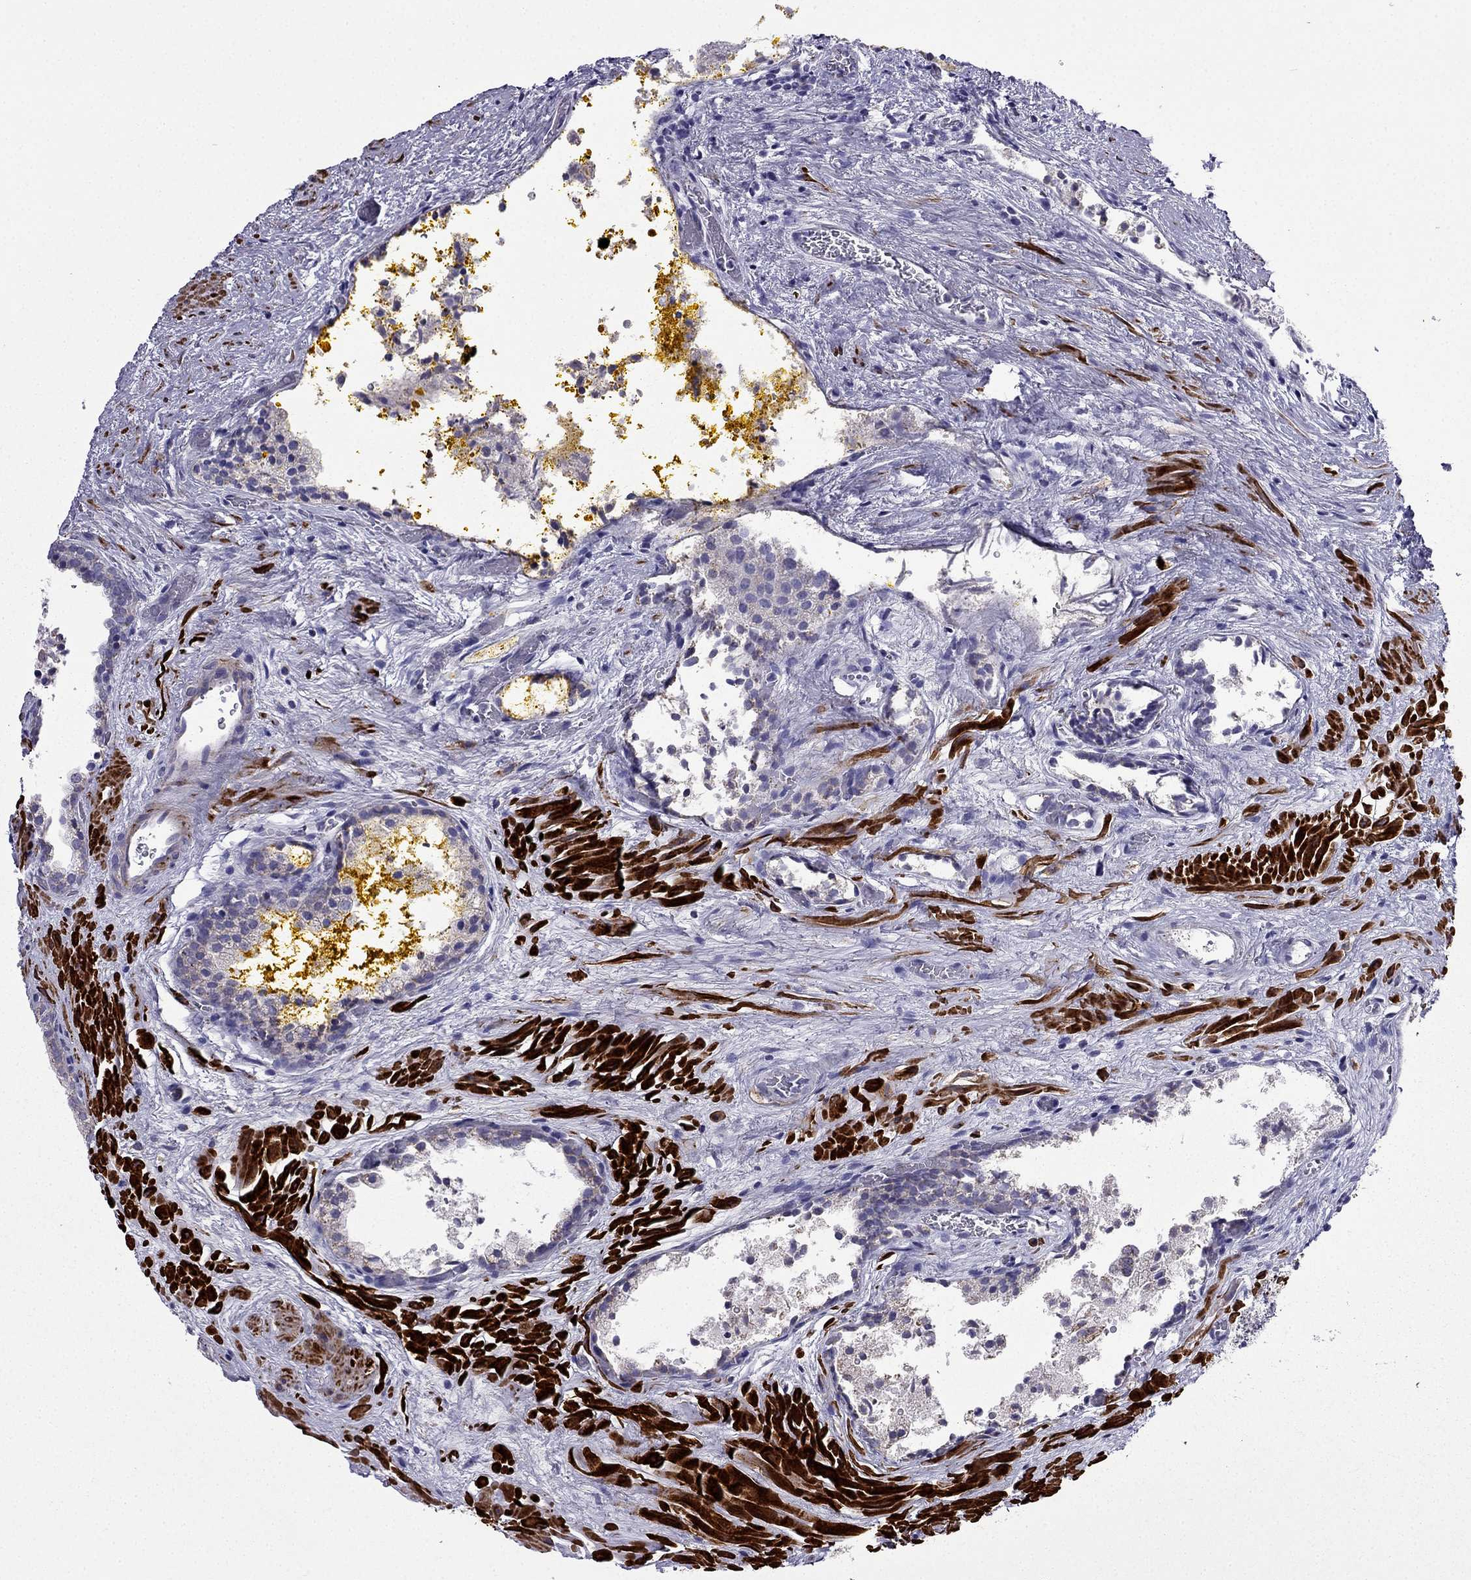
{"staining": {"intensity": "negative", "quantity": "none", "location": "none"}, "tissue": "prostate cancer", "cell_type": "Tumor cells", "image_type": "cancer", "snomed": [{"axis": "morphology", "description": "Adenocarcinoma, NOS"}, {"axis": "topography", "description": "Prostate"}], "caption": "Immunohistochemistry micrograph of human prostate cancer (adenocarcinoma) stained for a protein (brown), which displays no positivity in tumor cells.", "gene": "DSC1", "patient": {"sex": "male", "age": 66}}